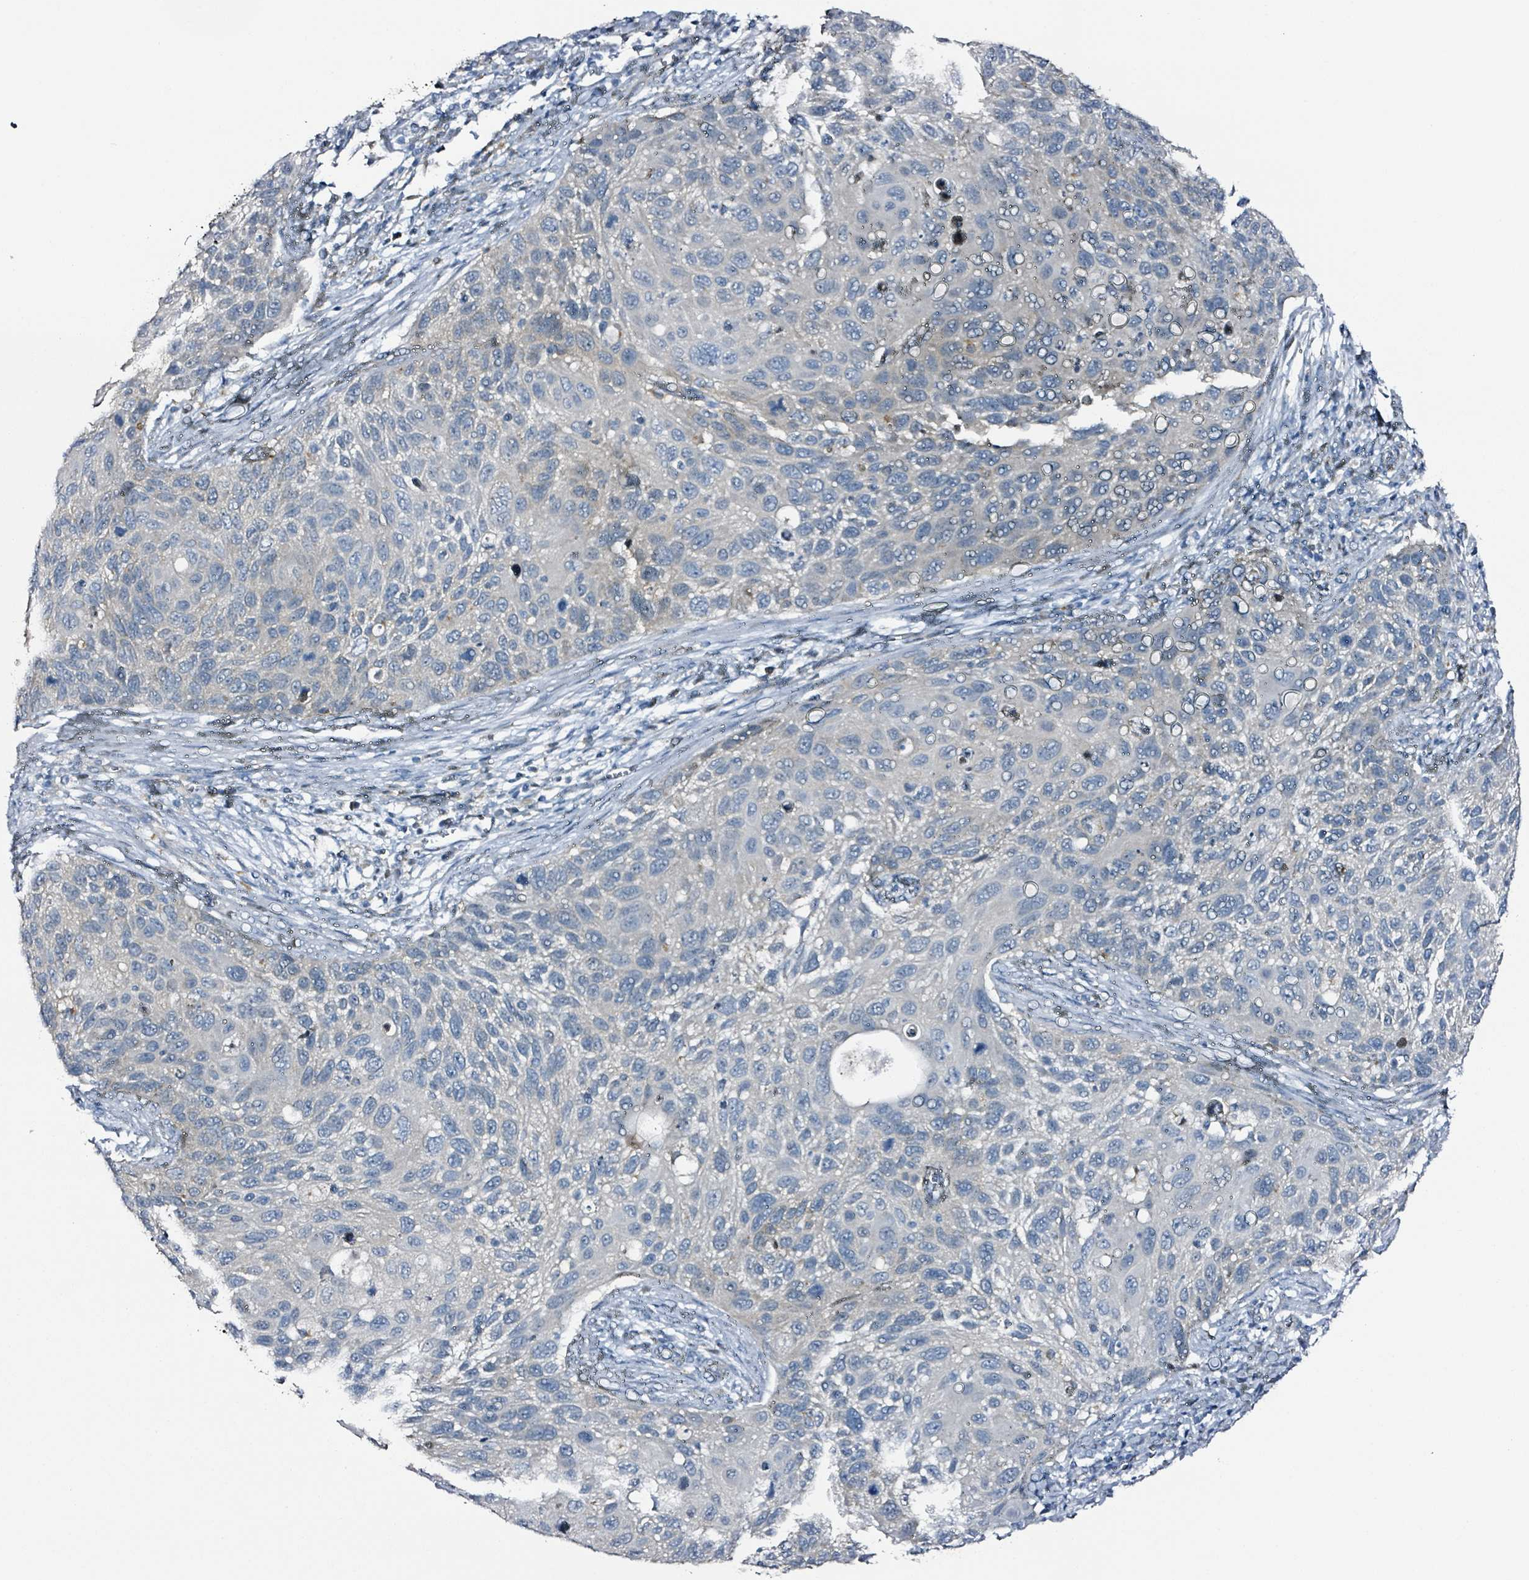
{"staining": {"intensity": "negative", "quantity": "none", "location": "none"}, "tissue": "cervical cancer", "cell_type": "Tumor cells", "image_type": "cancer", "snomed": [{"axis": "morphology", "description": "Squamous cell carcinoma, NOS"}, {"axis": "topography", "description": "Cervix"}], "caption": "DAB immunohistochemical staining of cervical squamous cell carcinoma demonstrates no significant expression in tumor cells.", "gene": "B3GAT3", "patient": {"sex": "female", "age": 70}}